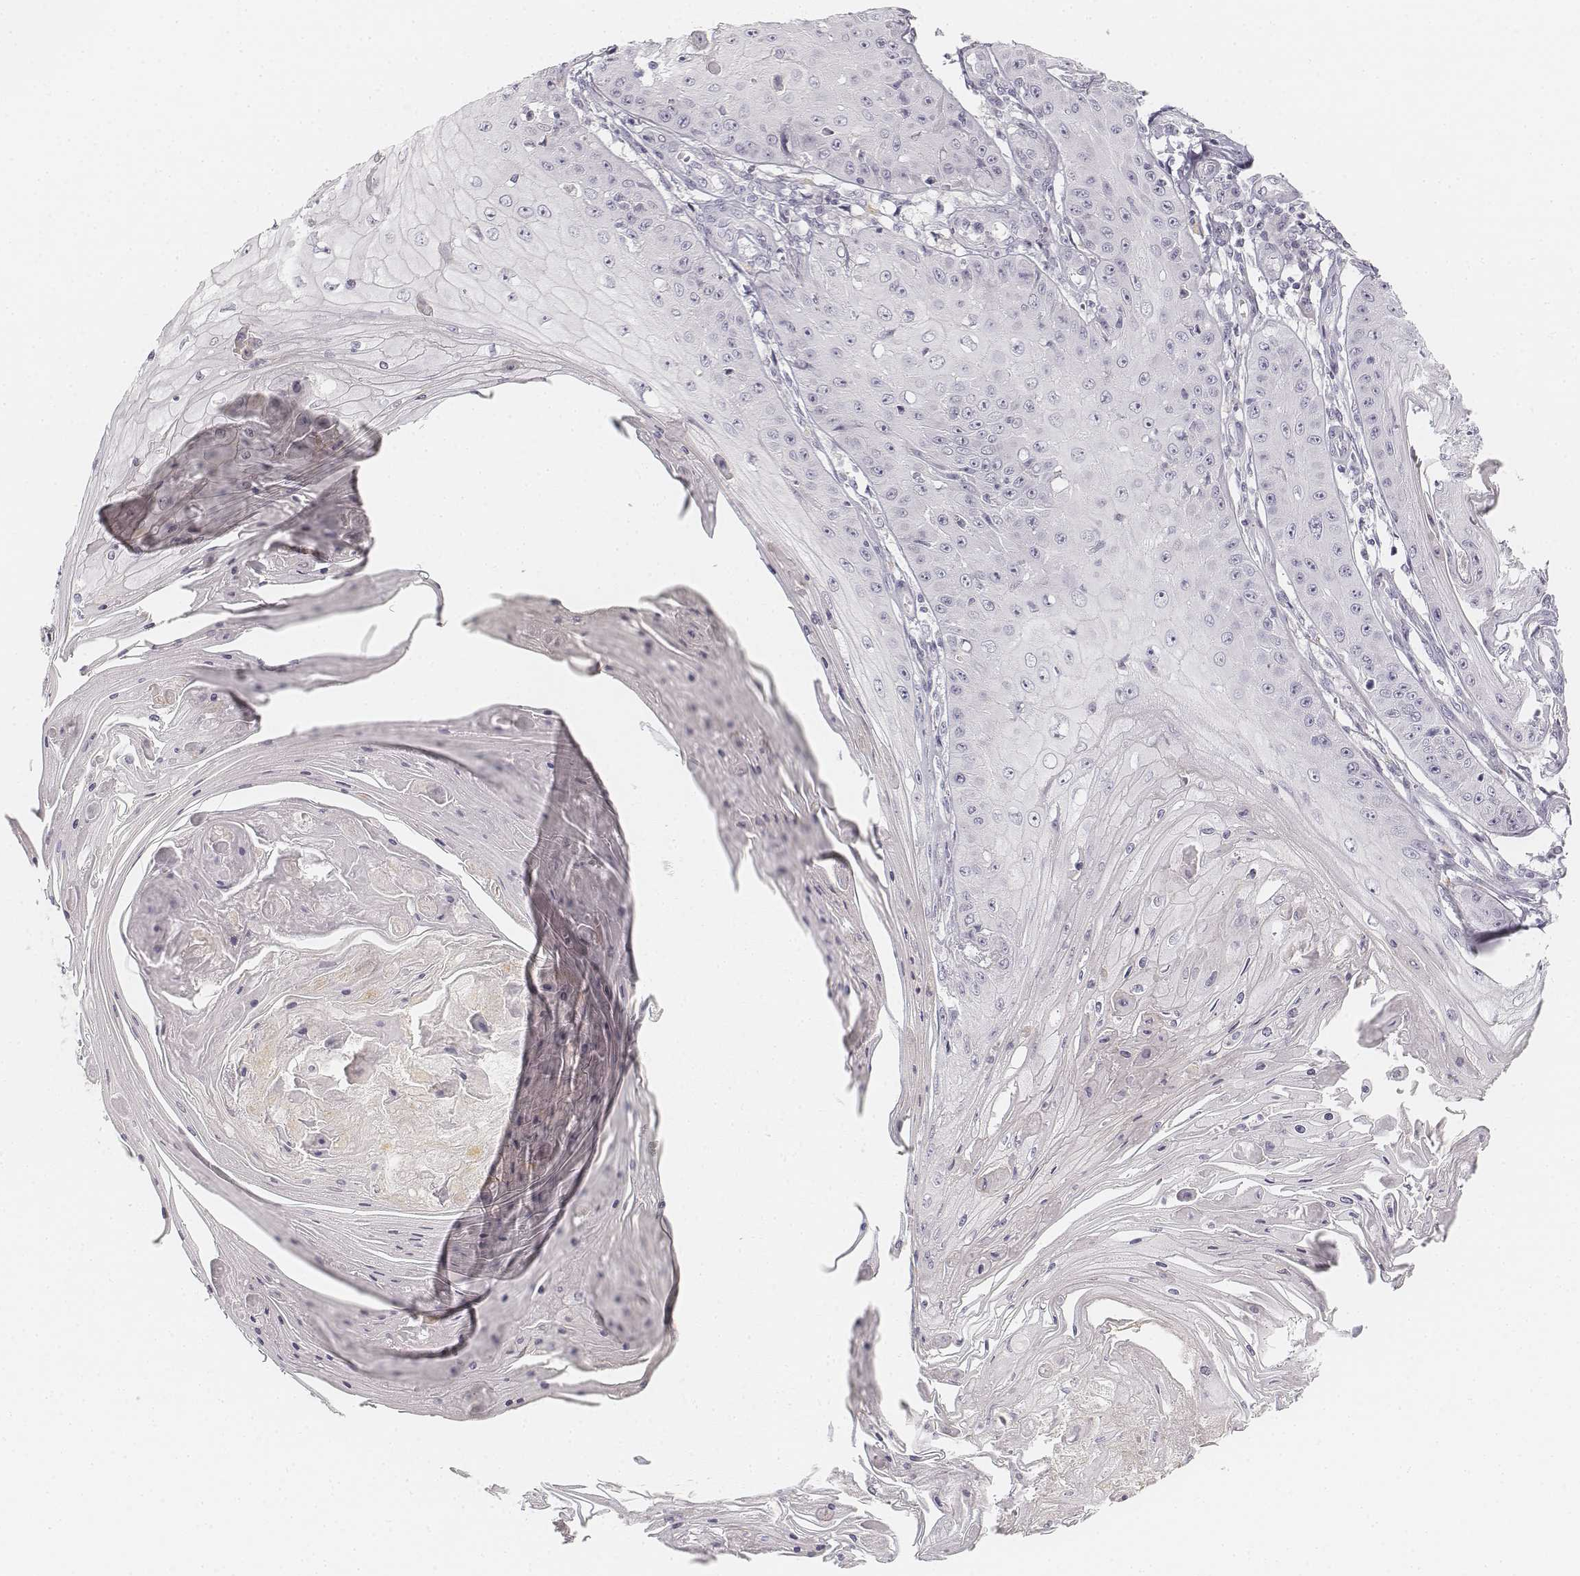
{"staining": {"intensity": "negative", "quantity": "none", "location": "none"}, "tissue": "skin cancer", "cell_type": "Tumor cells", "image_type": "cancer", "snomed": [{"axis": "morphology", "description": "Squamous cell carcinoma, NOS"}, {"axis": "topography", "description": "Skin"}], "caption": "The IHC photomicrograph has no significant expression in tumor cells of skin squamous cell carcinoma tissue. (Stains: DAB (3,3'-diaminobenzidine) immunohistochemistry (IHC) with hematoxylin counter stain, Microscopy: brightfield microscopy at high magnification).", "gene": "DSG4", "patient": {"sex": "male", "age": 70}}